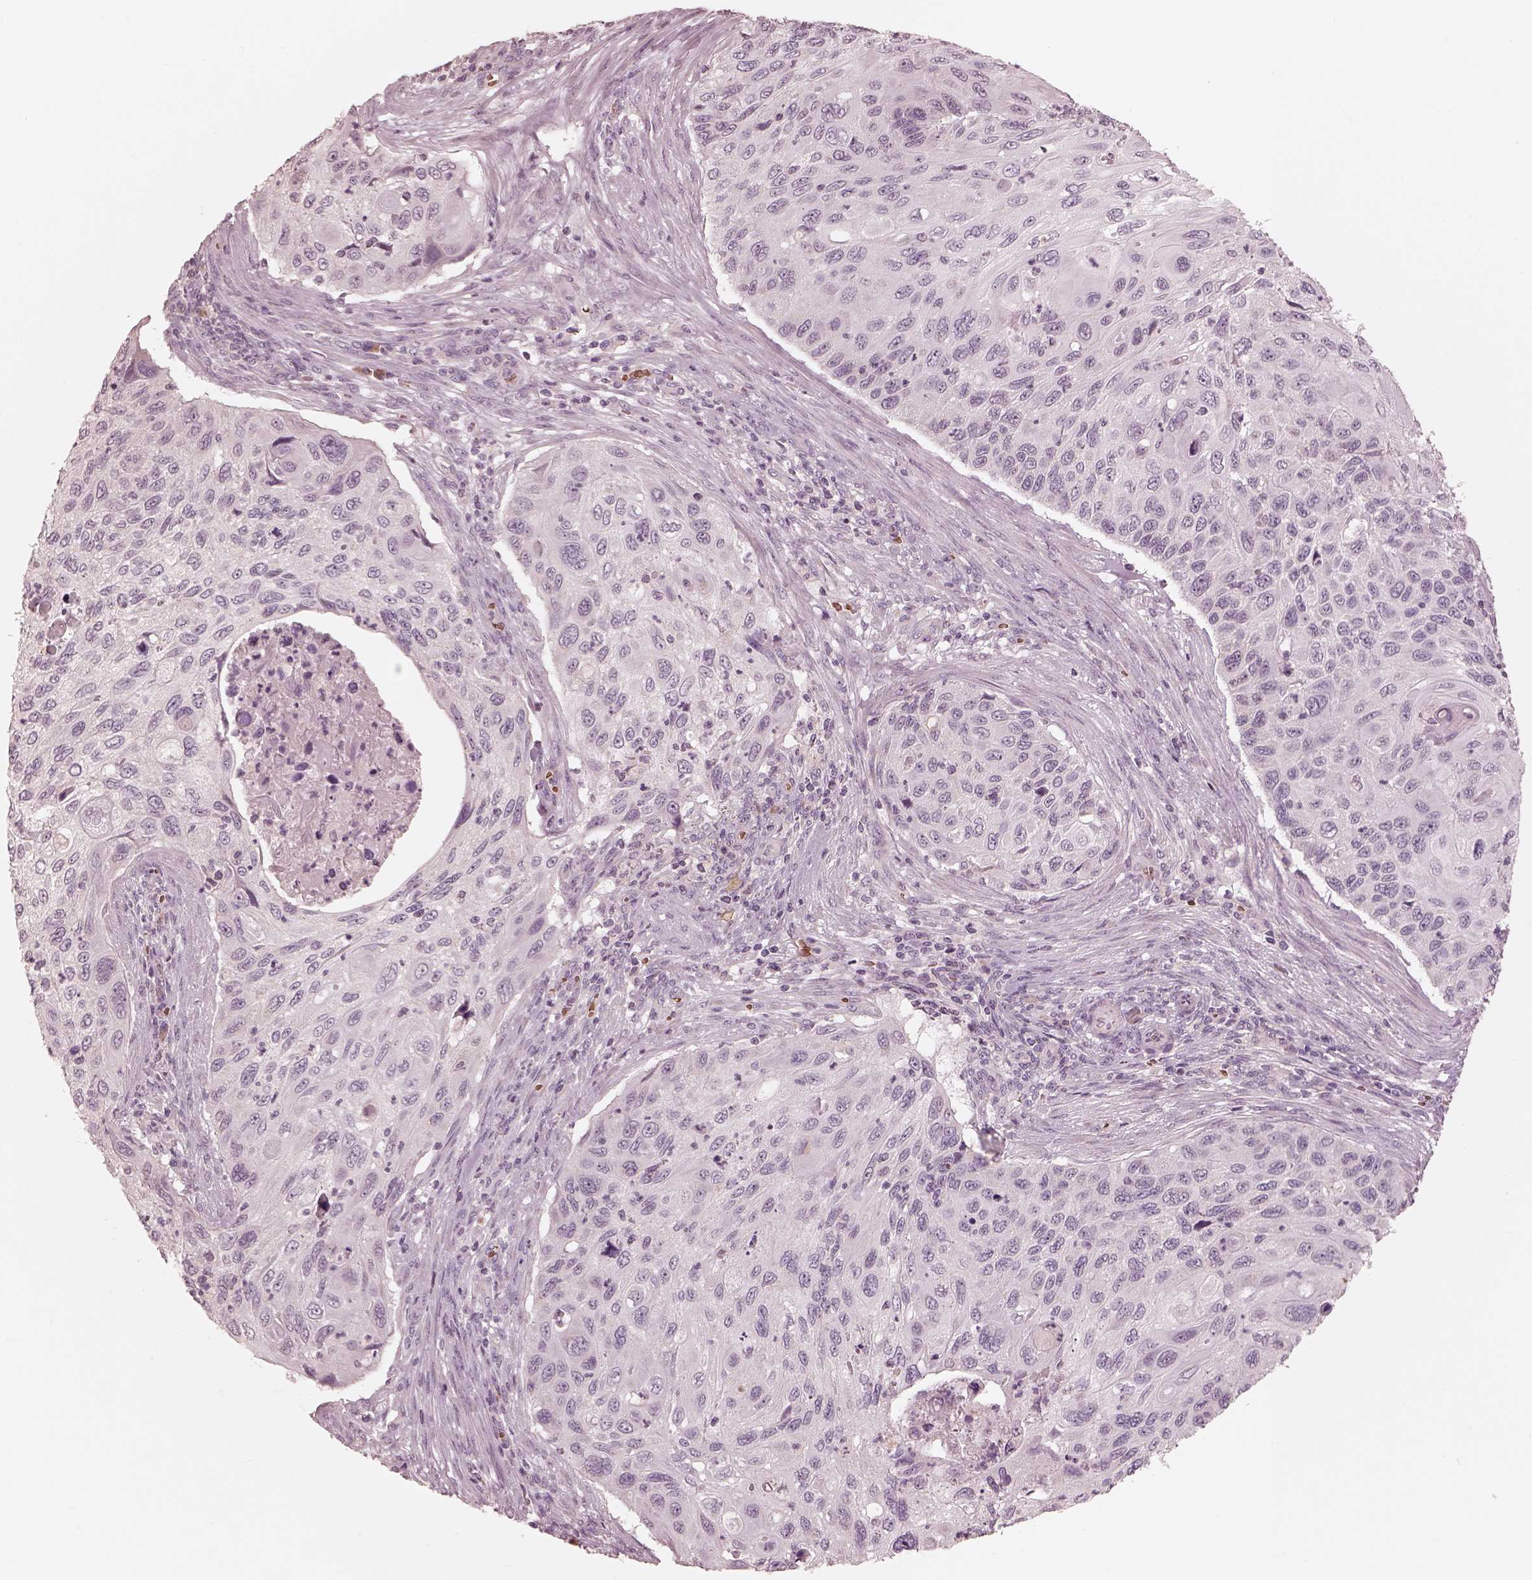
{"staining": {"intensity": "negative", "quantity": "none", "location": "none"}, "tissue": "cervical cancer", "cell_type": "Tumor cells", "image_type": "cancer", "snomed": [{"axis": "morphology", "description": "Squamous cell carcinoma, NOS"}, {"axis": "topography", "description": "Cervix"}], "caption": "Immunohistochemistry (IHC) image of neoplastic tissue: cervical squamous cell carcinoma stained with DAB (3,3'-diaminobenzidine) displays no significant protein positivity in tumor cells.", "gene": "ANKLE1", "patient": {"sex": "female", "age": 70}}